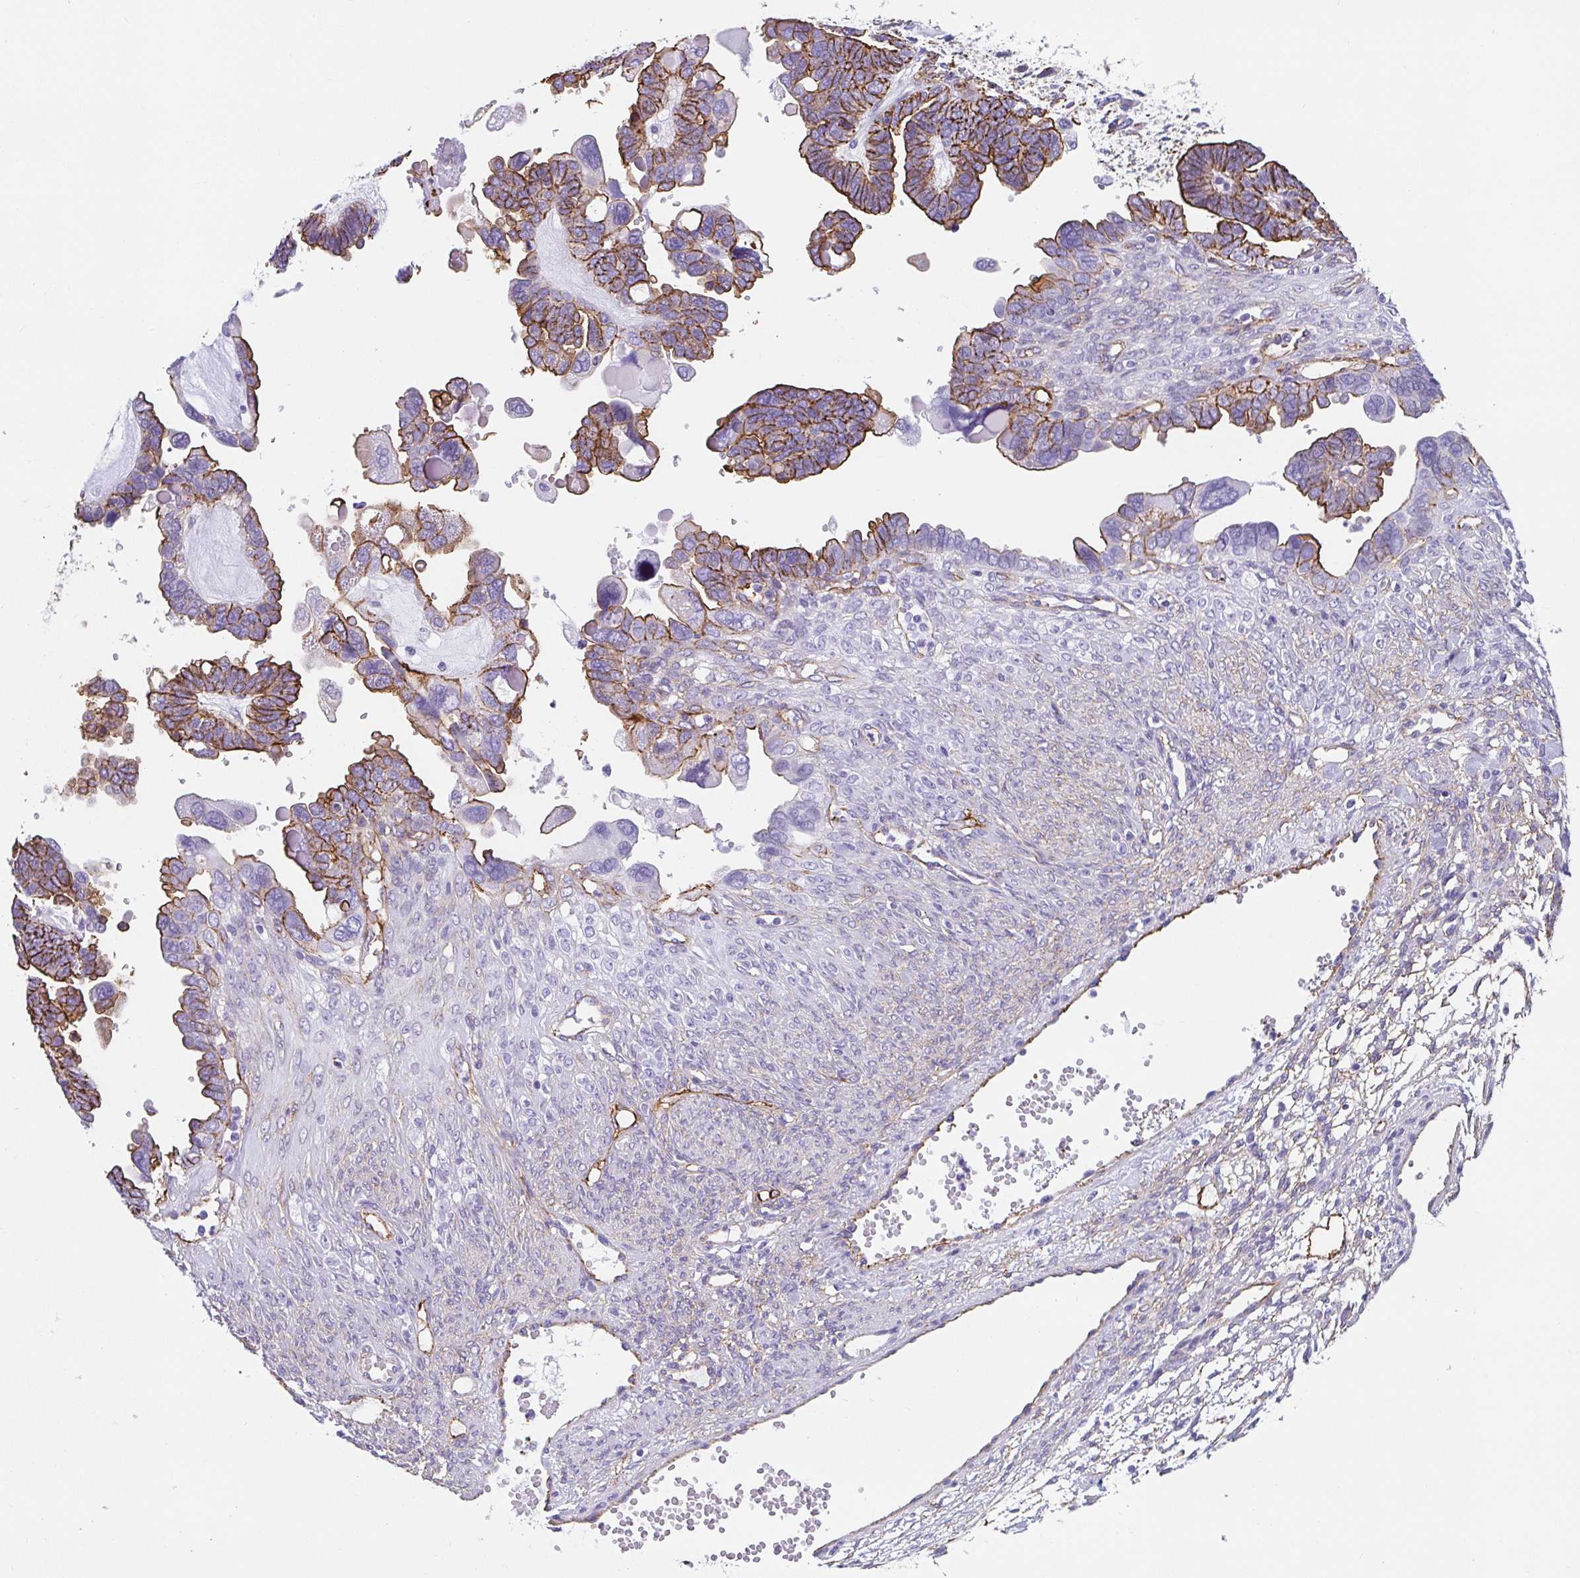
{"staining": {"intensity": "strong", "quantity": "25%-75%", "location": "cytoplasmic/membranous"}, "tissue": "ovarian cancer", "cell_type": "Tumor cells", "image_type": "cancer", "snomed": [{"axis": "morphology", "description": "Cystadenocarcinoma, serous, NOS"}, {"axis": "topography", "description": "Ovary"}], "caption": "DAB (3,3'-diaminobenzidine) immunohistochemical staining of human ovarian cancer shows strong cytoplasmic/membranous protein positivity in approximately 25%-75% of tumor cells.", "gene": "DBN1", "patient": {"sex": "female", "age": 51}}